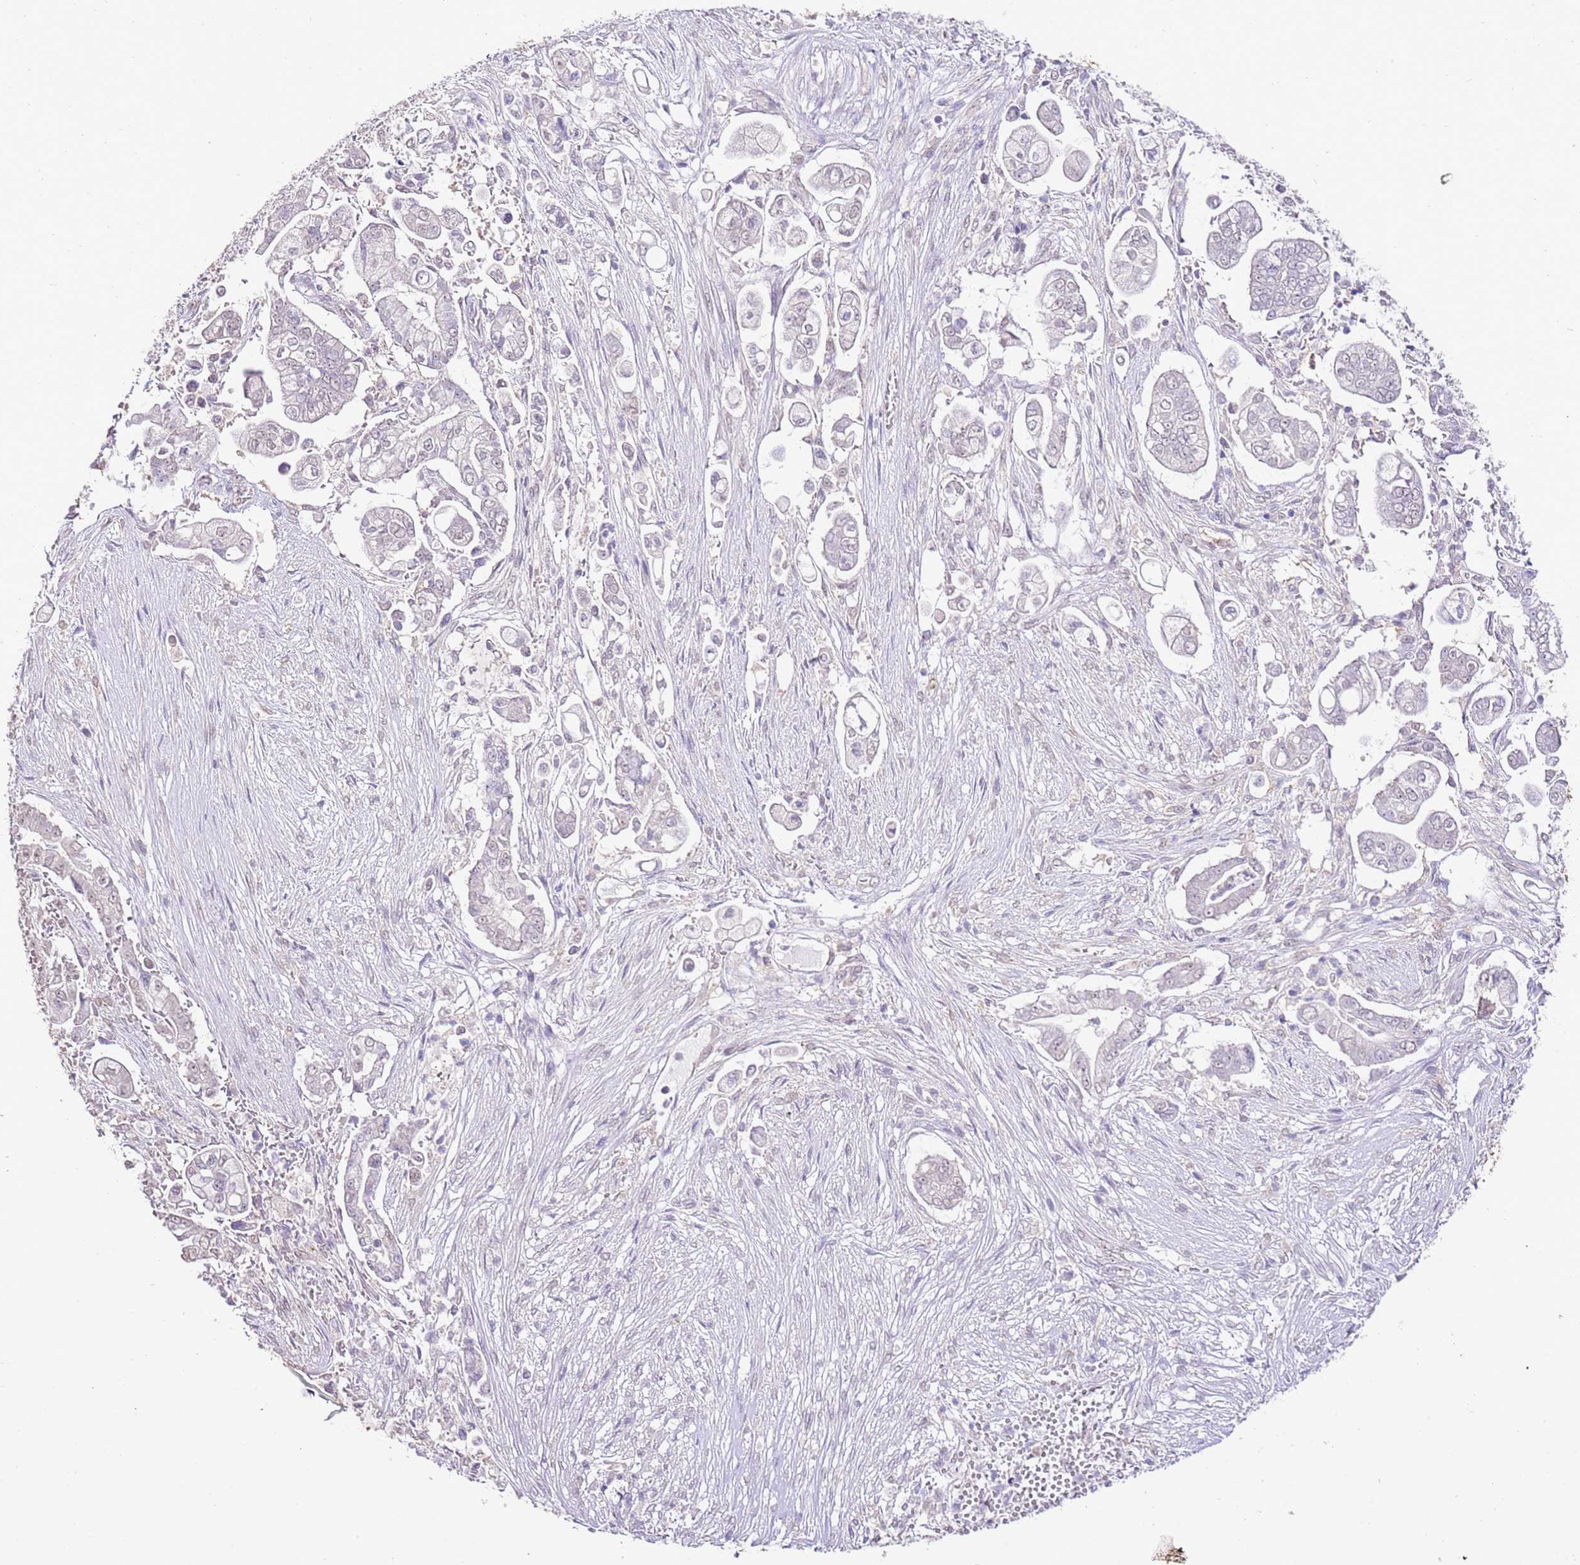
{"staining": {"intensity": "weak", "quantity": "25%-75%", "location": "nuclear"}, "tissue": "pancreatic cancer", "cell_type": "Tumor cells", "image_type": "cancer", "snomed": [{"axis": "morphology", "description": "Adenocarcinoma, NOS"}, {"axis": "topography", "description": "Pancreas"}], "caption": "Weak nuclear protein staining is identified in about 25%-75% of tumor cells in pancreatic cancer.", "gene": "IZUMO4", "patient": {"sex": "female", "age": 69}}